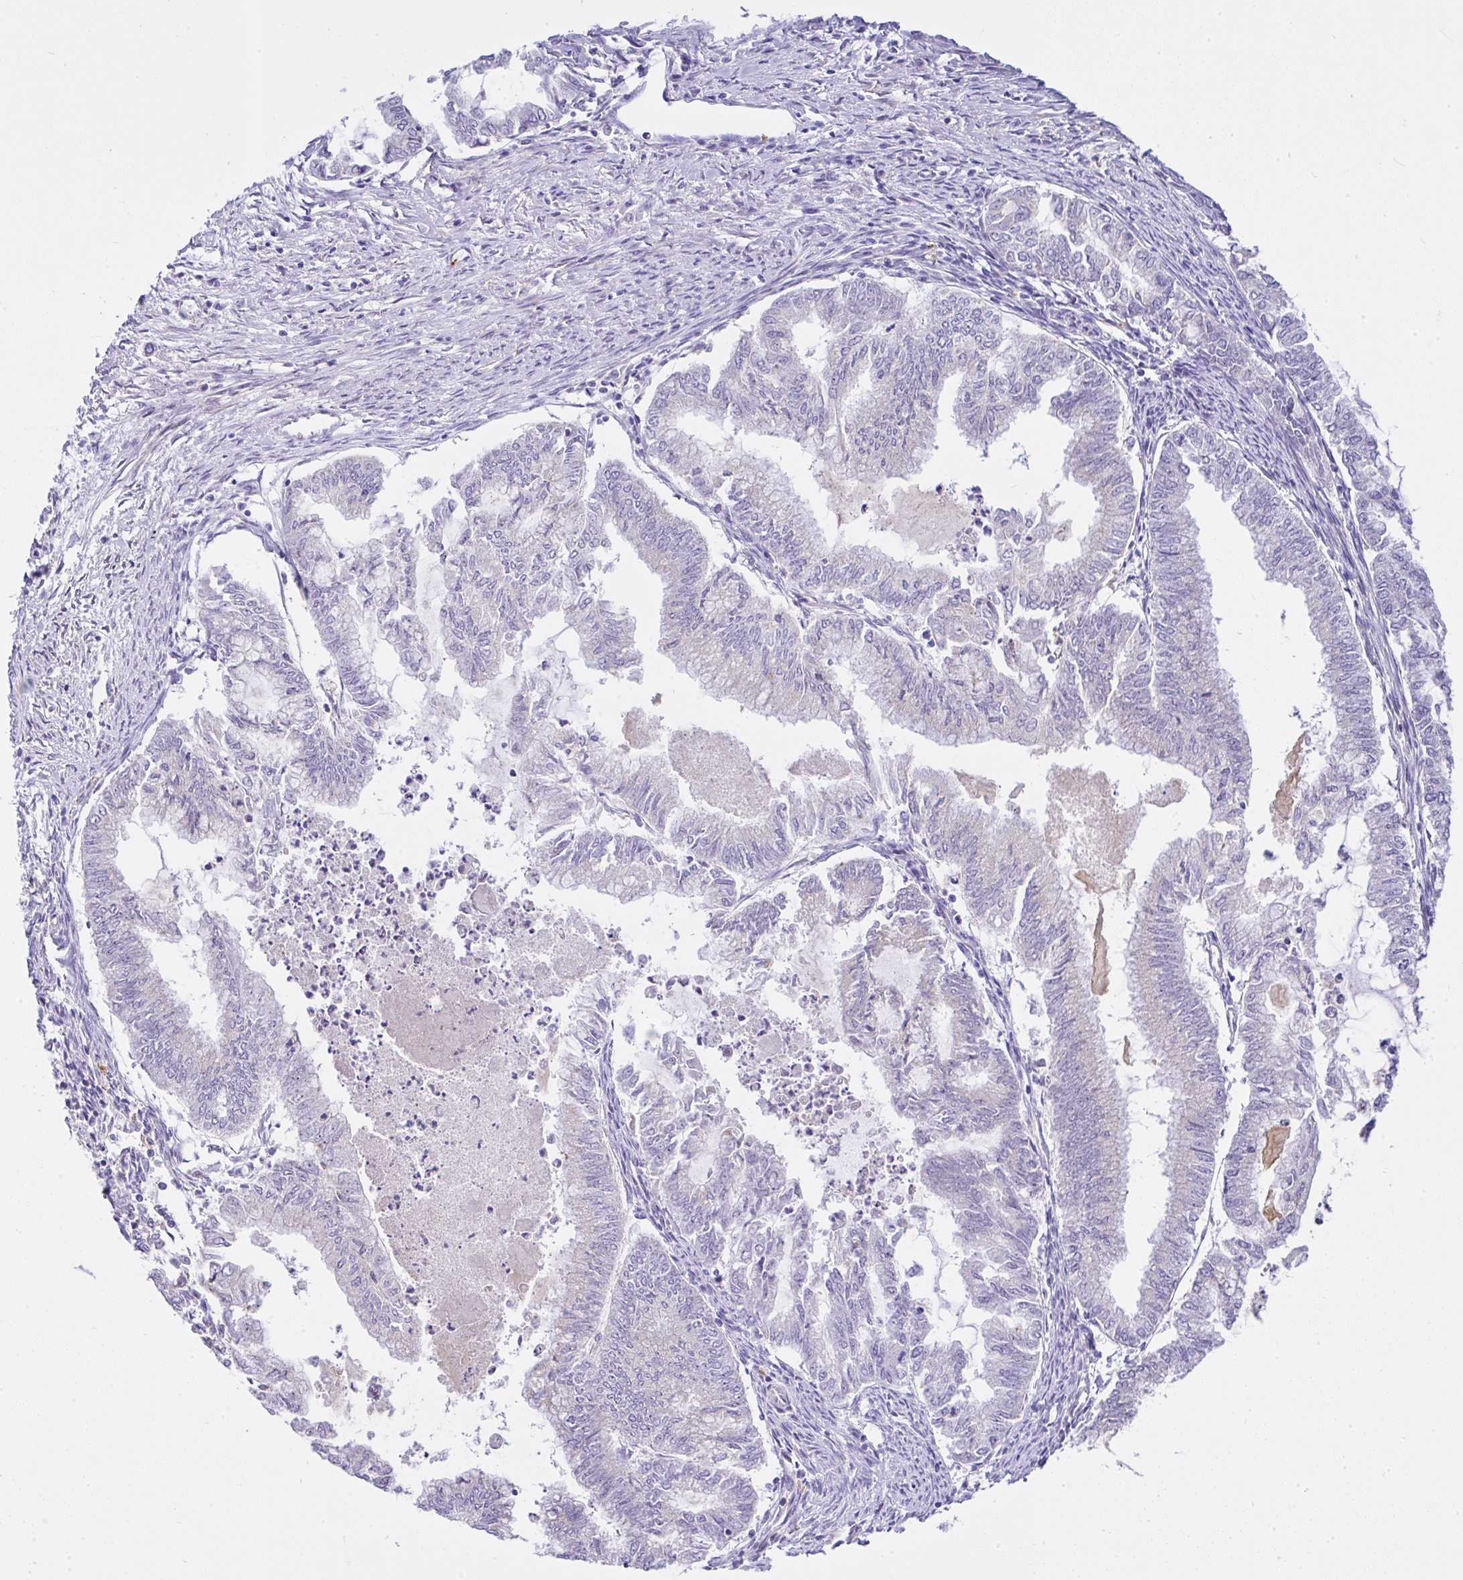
{"staining": {"intensity": "negative", "quantity": "none", "location": "none"}, "tissue": "endometrial cancer", "cell_type": "Tumor cells", "image_type": "cancer", "snomed": [{"axis": "morphology", "description": "Adenocarcinoma, NOS"}, {"axis": "topography", "description": "Endometrium"}], "caption": "High magnification brightfield microscopy of adenocarcinoma (endometrial) stained with DAB (brown) and counterstained with hematoxylin (blue): tumor cells show no significant expression.", "gene": "CCDC142", "patient": {"sex": "female", "age": 79}}